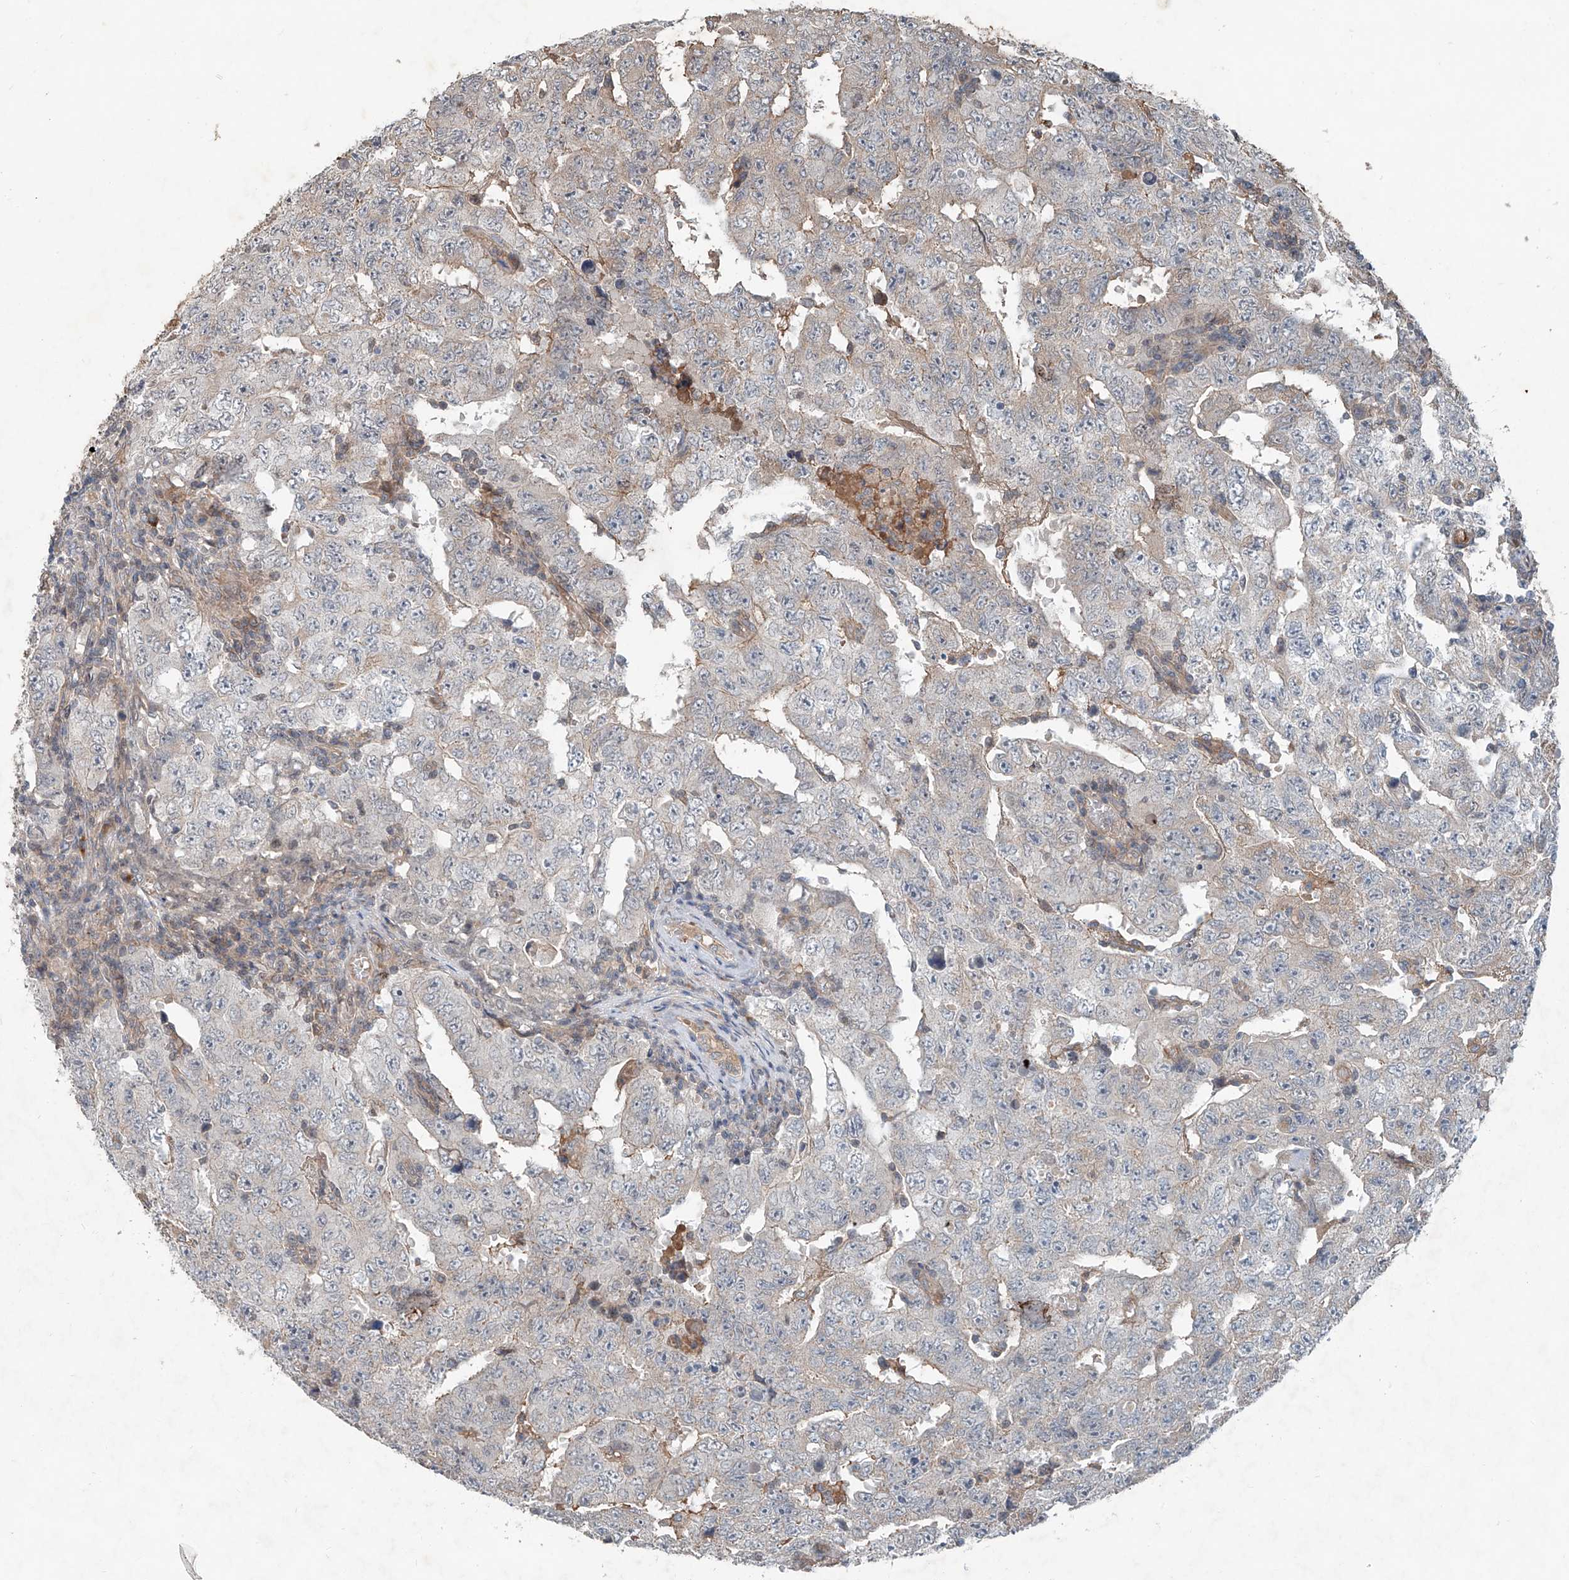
{"staining": {"intensity": "negative", "quantity": "none", "location": "none"}, "tissue": "testis cancer", "cell_type": "Tumor cells", "image_type": "cancer", "snomed": [{"axis": "morphology", "description": "Carcinoma, Embryonal, NOS"}, {"axis": "topography", "description": "Testis"}], "caption": "High magnification brightfield microscopy of testis cancer (embryonal carcinoma) stained with DAB (brown) and counterstained with hematoxylin (blue): tumor cells show no significant positivity.", "gene": "ADAM23", "patient": {"sex": "male", "age": 26}}